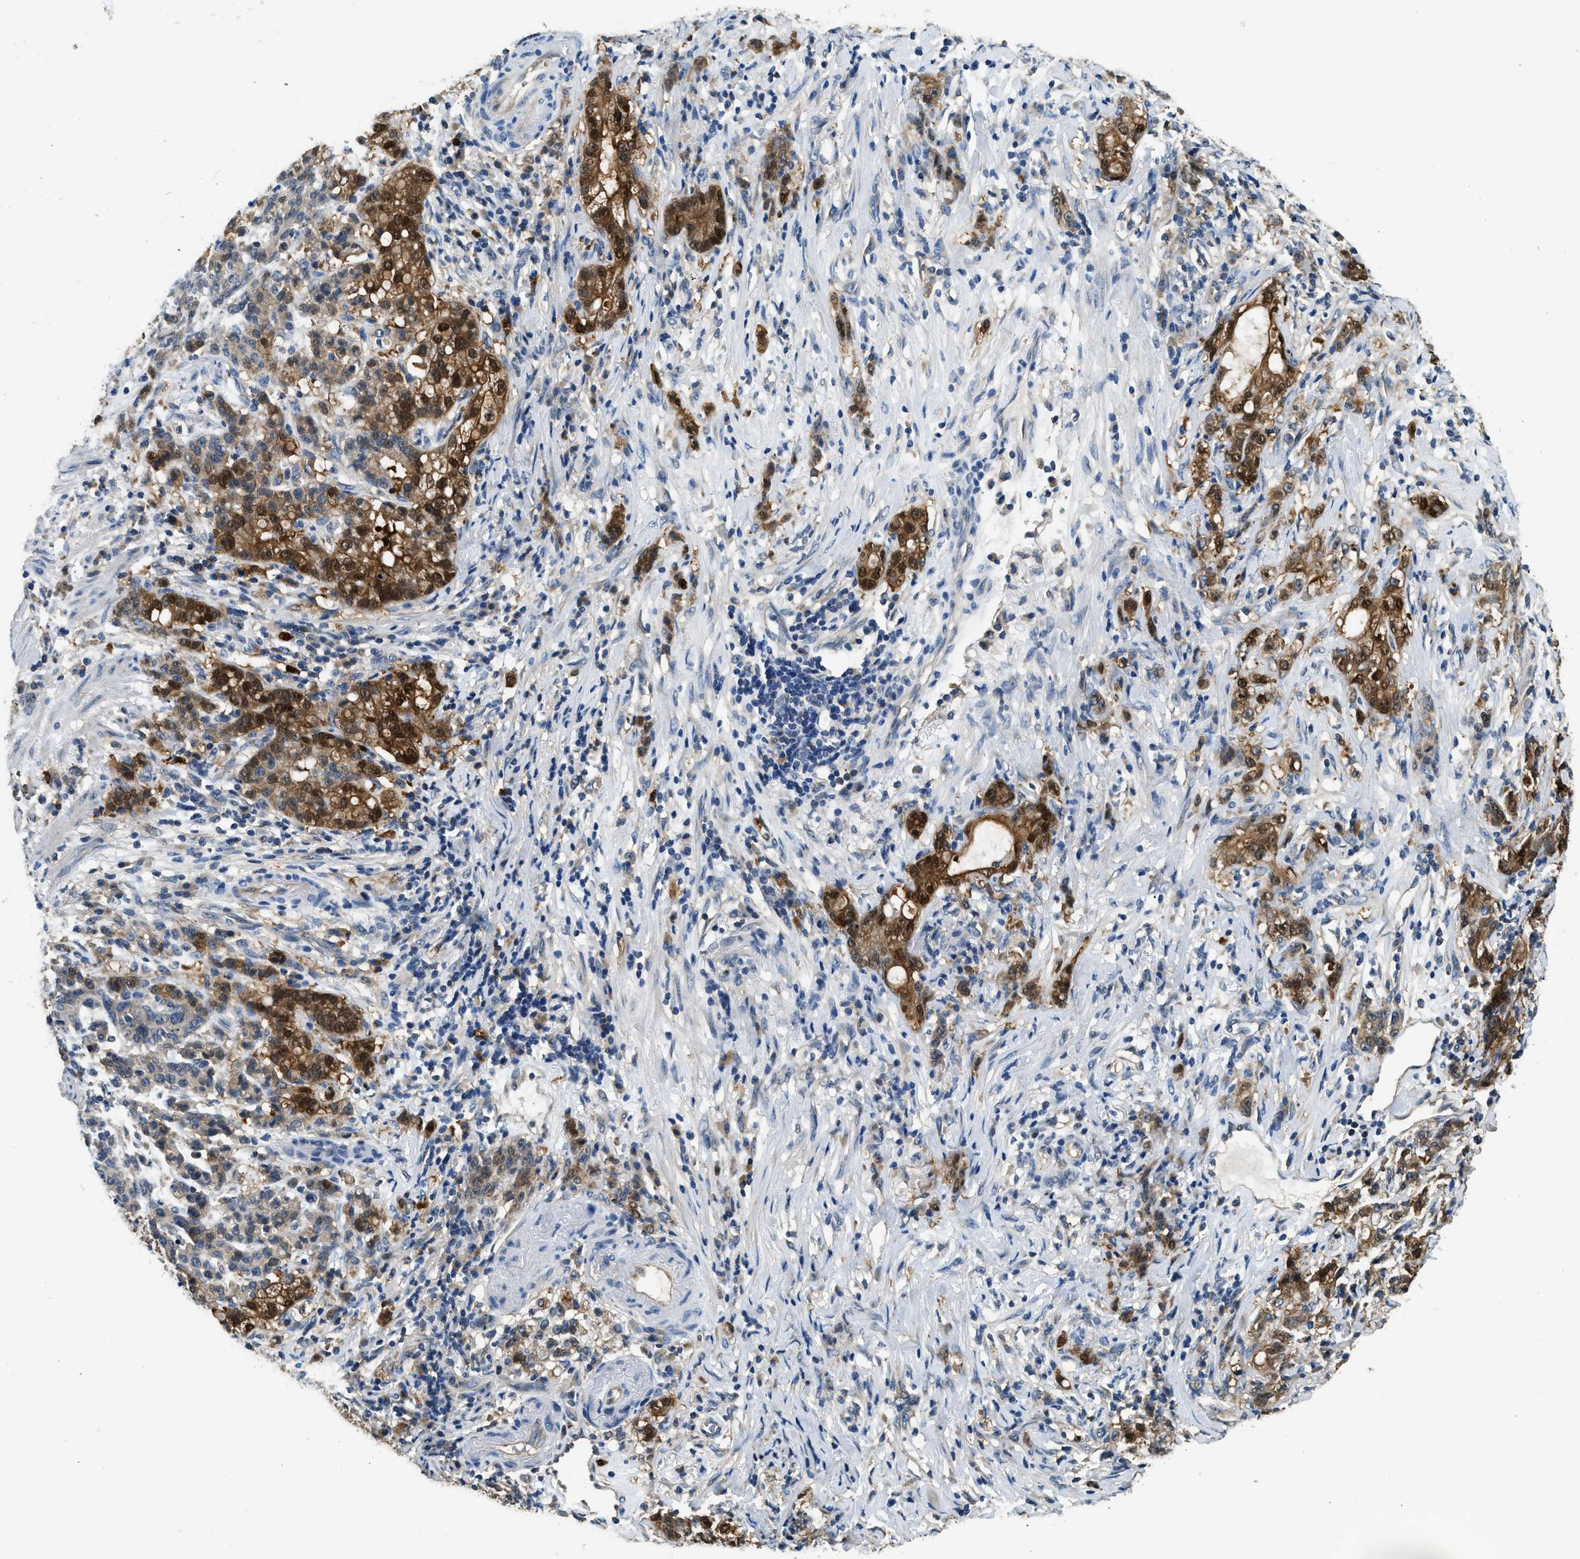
{"staining": {"intensity": "strong", "quantity": "25%-75%", "location": "cytoplasmic/membranous,nuclear"}, "tissue": "stomach cancer", "cell_type": "Tumor cells", "image_type": "cancer", "snomed": [{"axis": "morphology", "description": "Adenocarcinoma, NOS"}, {"axis": "topography", "description": "Stomach, lower"}], "caption": "Protein expression analysis of human stomach adenocarcinoma reveals strong cytoplasmic/membranous and nuclear expression in about 25%-75% of tumor cells.", "gene": "ANXA3", "patient": {"sex": "male", "age": 88}}